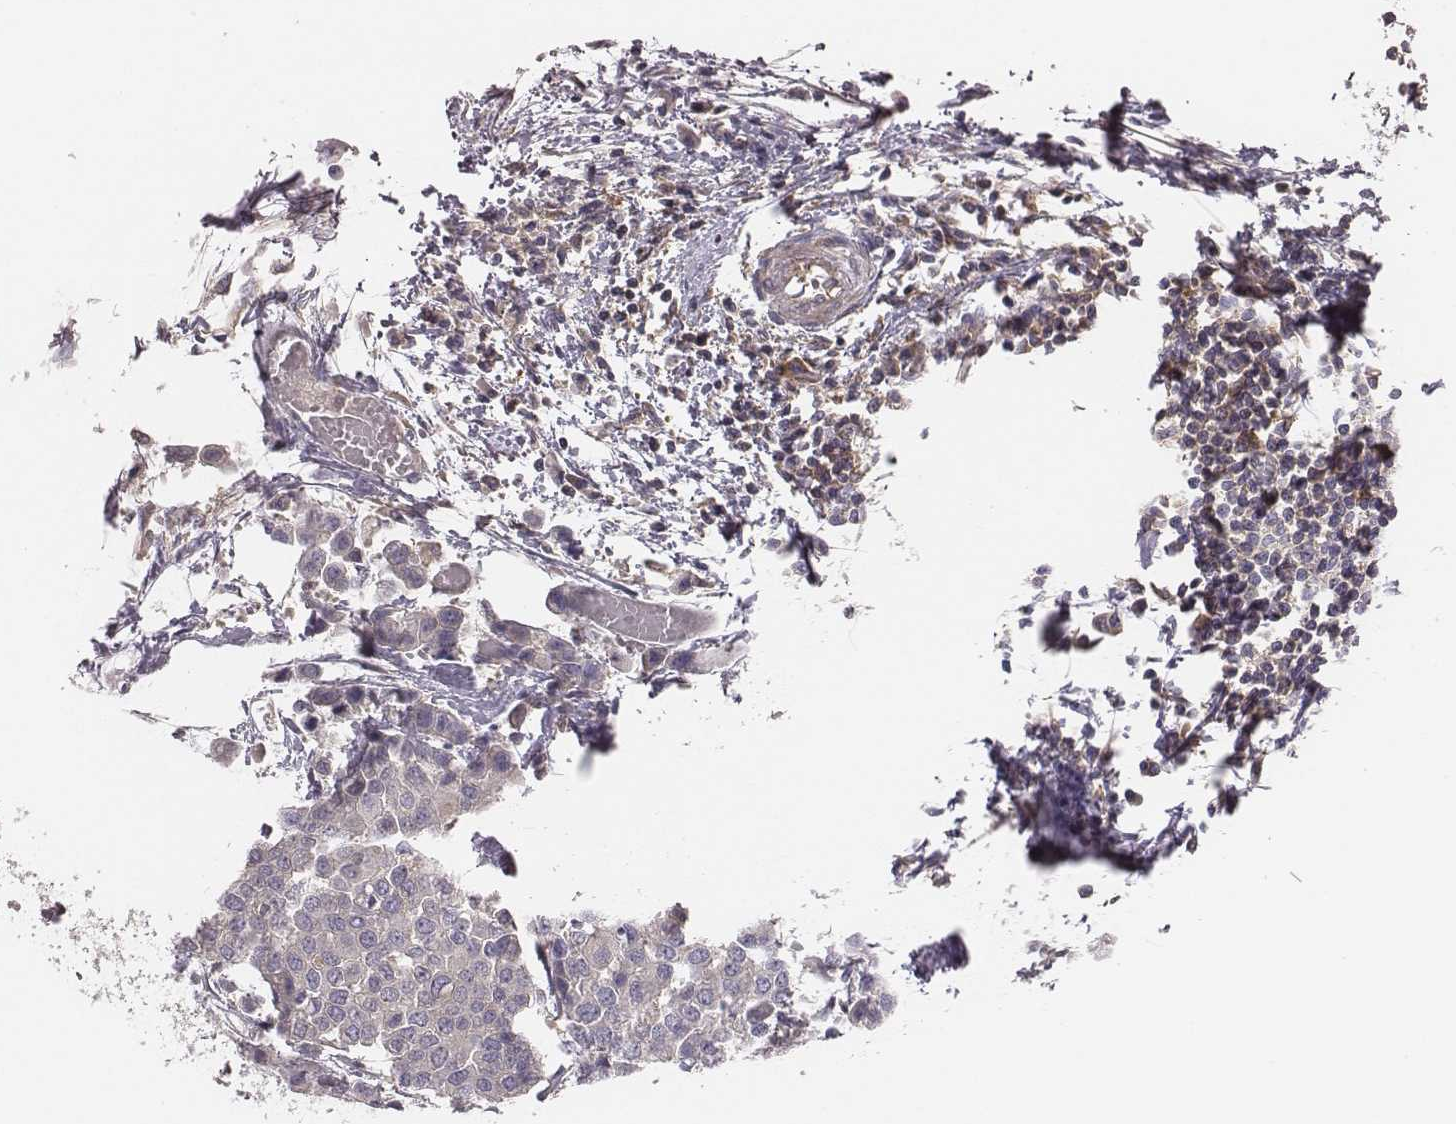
{"staining": {"intensity": "negative", "quantity": "none", "location": "none"}, "tissue": "carcinoid", "cell_type": "Tumor cells", "image_type": "cancer", "snomed": [{"axis": "morphology", "description": "Carcinoid, malignant, NOS"}, {"axis": "topography", "description": "Colon"}], "caption": "Tumor cells are negative for brown protein staining in carcinoid.", "gene": "CAD", "patient": {"sex": "male", "age": 81}}